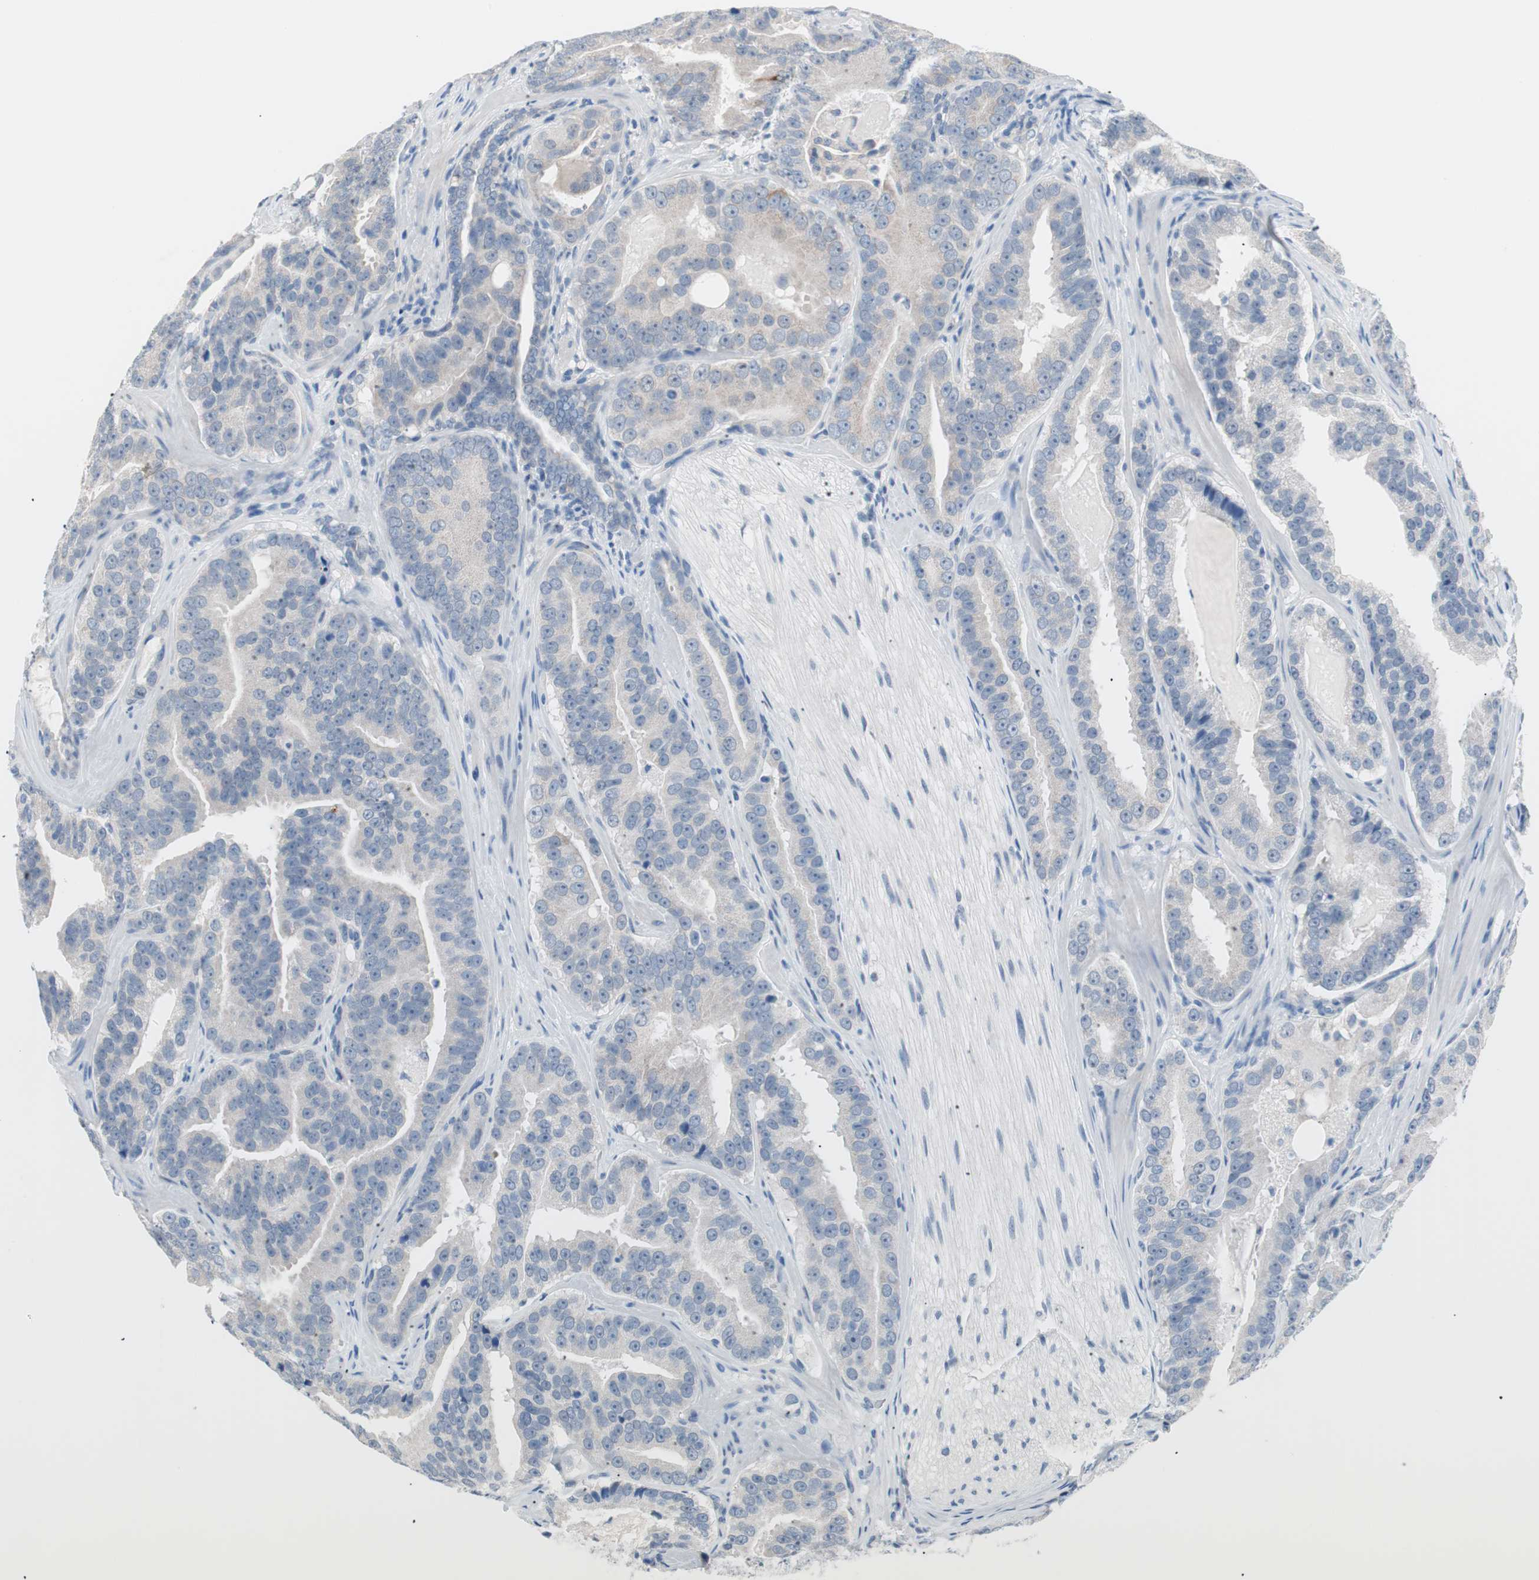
{"staining": {"intensity": "weak", "quantity": "<25%", "location": "cytoplasmic/membranous"}, "tissue": "prostate cancer", "cell_type": "Tumor cells", "image_type": "cancer", "snomed": [{"axis": "morphology", "description": "Adenocarcinoma, Low grade"}, {"axis": "topography", "description": "Prostate"}], "caption": "Immunohistochemistry (IHC) micrograph of human prostate cancer stained for a protein (brown), which displays no expression in tumor cells.", "gene": "VIL1", "patient": {"sex": "male", "age": 59}}